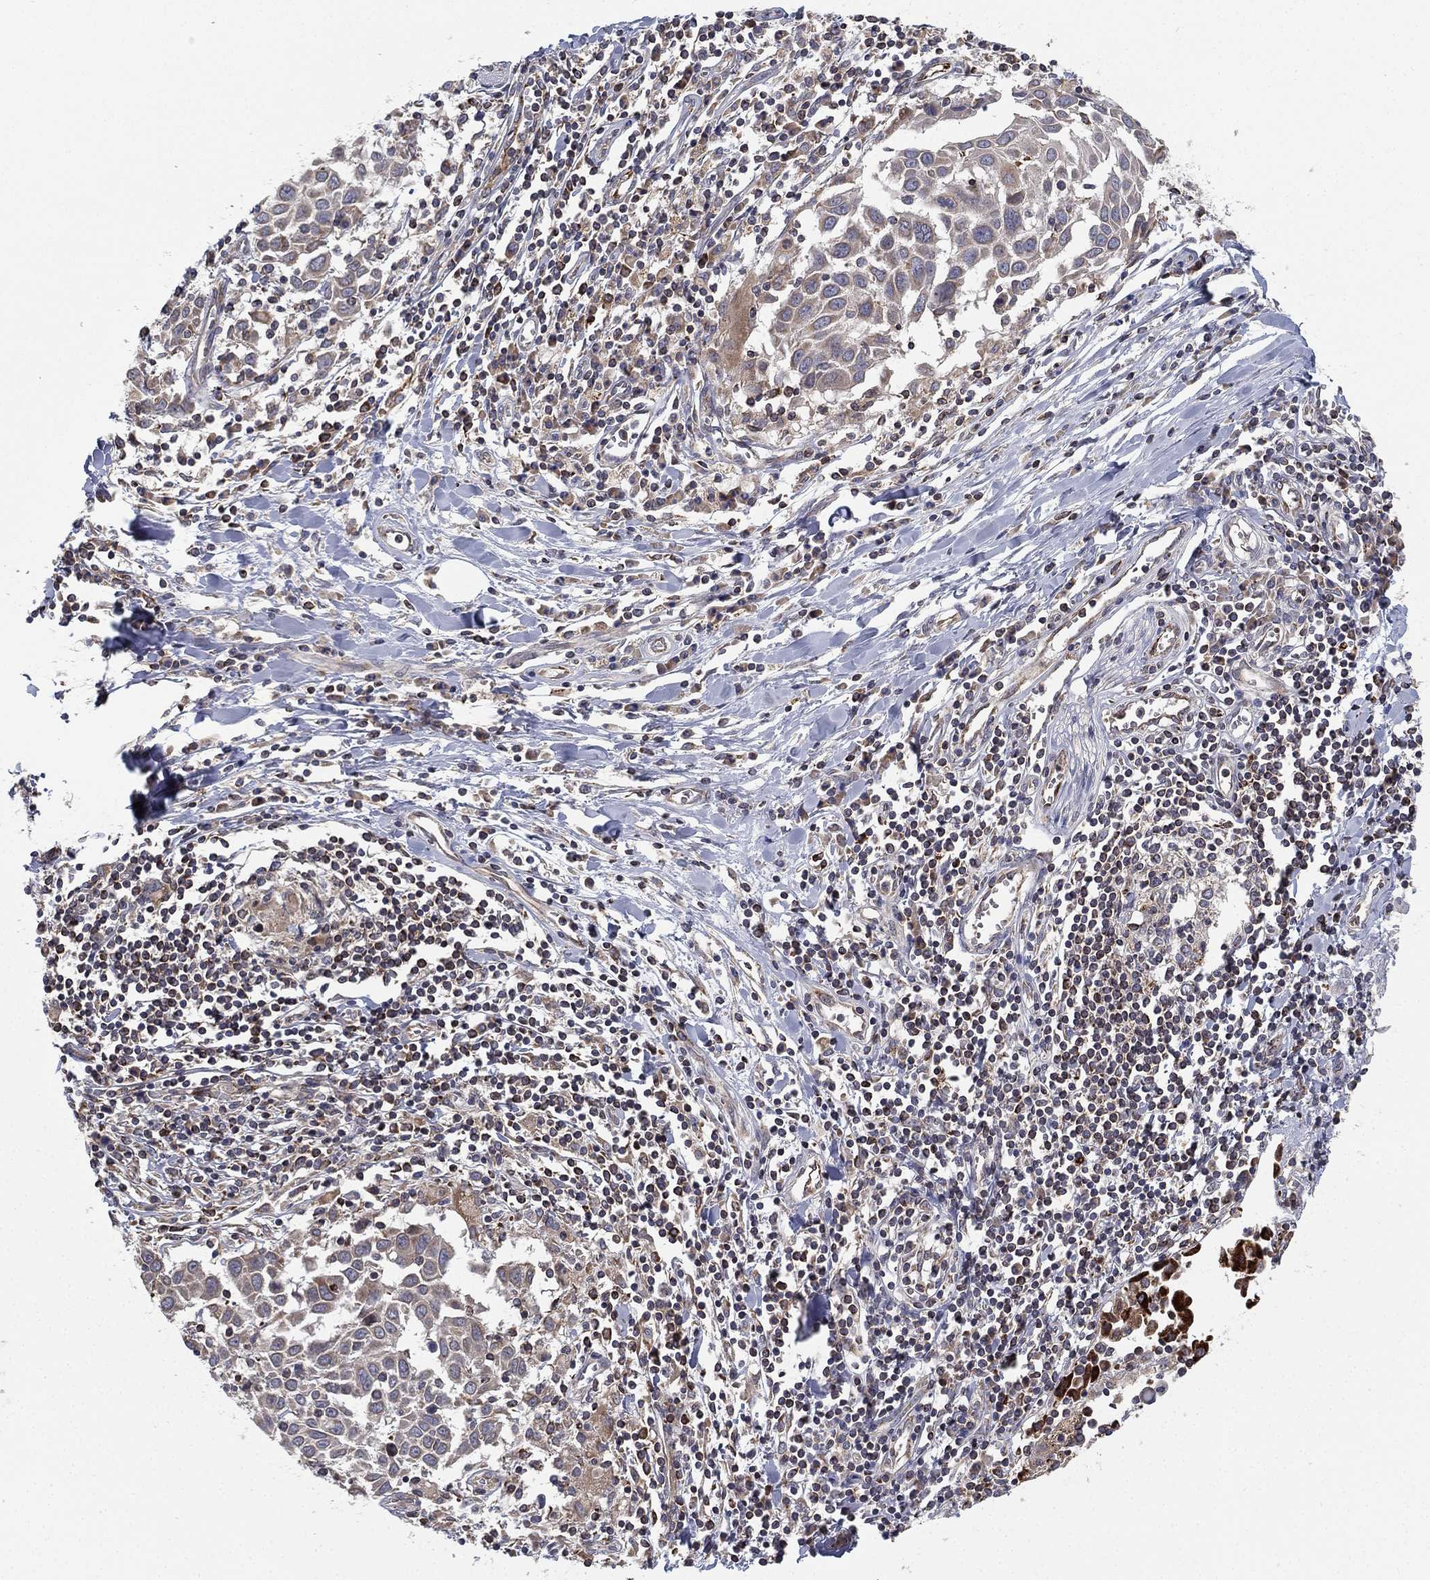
{"staining": {"intensity": "weak", "quantity": "<25%", "location": "cytoplasmic/membranous"}, "tissue": "lung cancer", "cell_type": "Tumor cells", "image_type": "cancer", "snomed": [{"axis": "morphology", "description": "Squamous cell carcinoma, NOS"}, {"axis": "topography", "description": "Lung"}], "caption": "Lung cancer was stained to show a protein in brown. There is no significant staining in tumor cells. (IHC, brightfield microscopy, high magnification).", "gene": "CYB5B", "patient": {"sex": "male", "age": 57}}